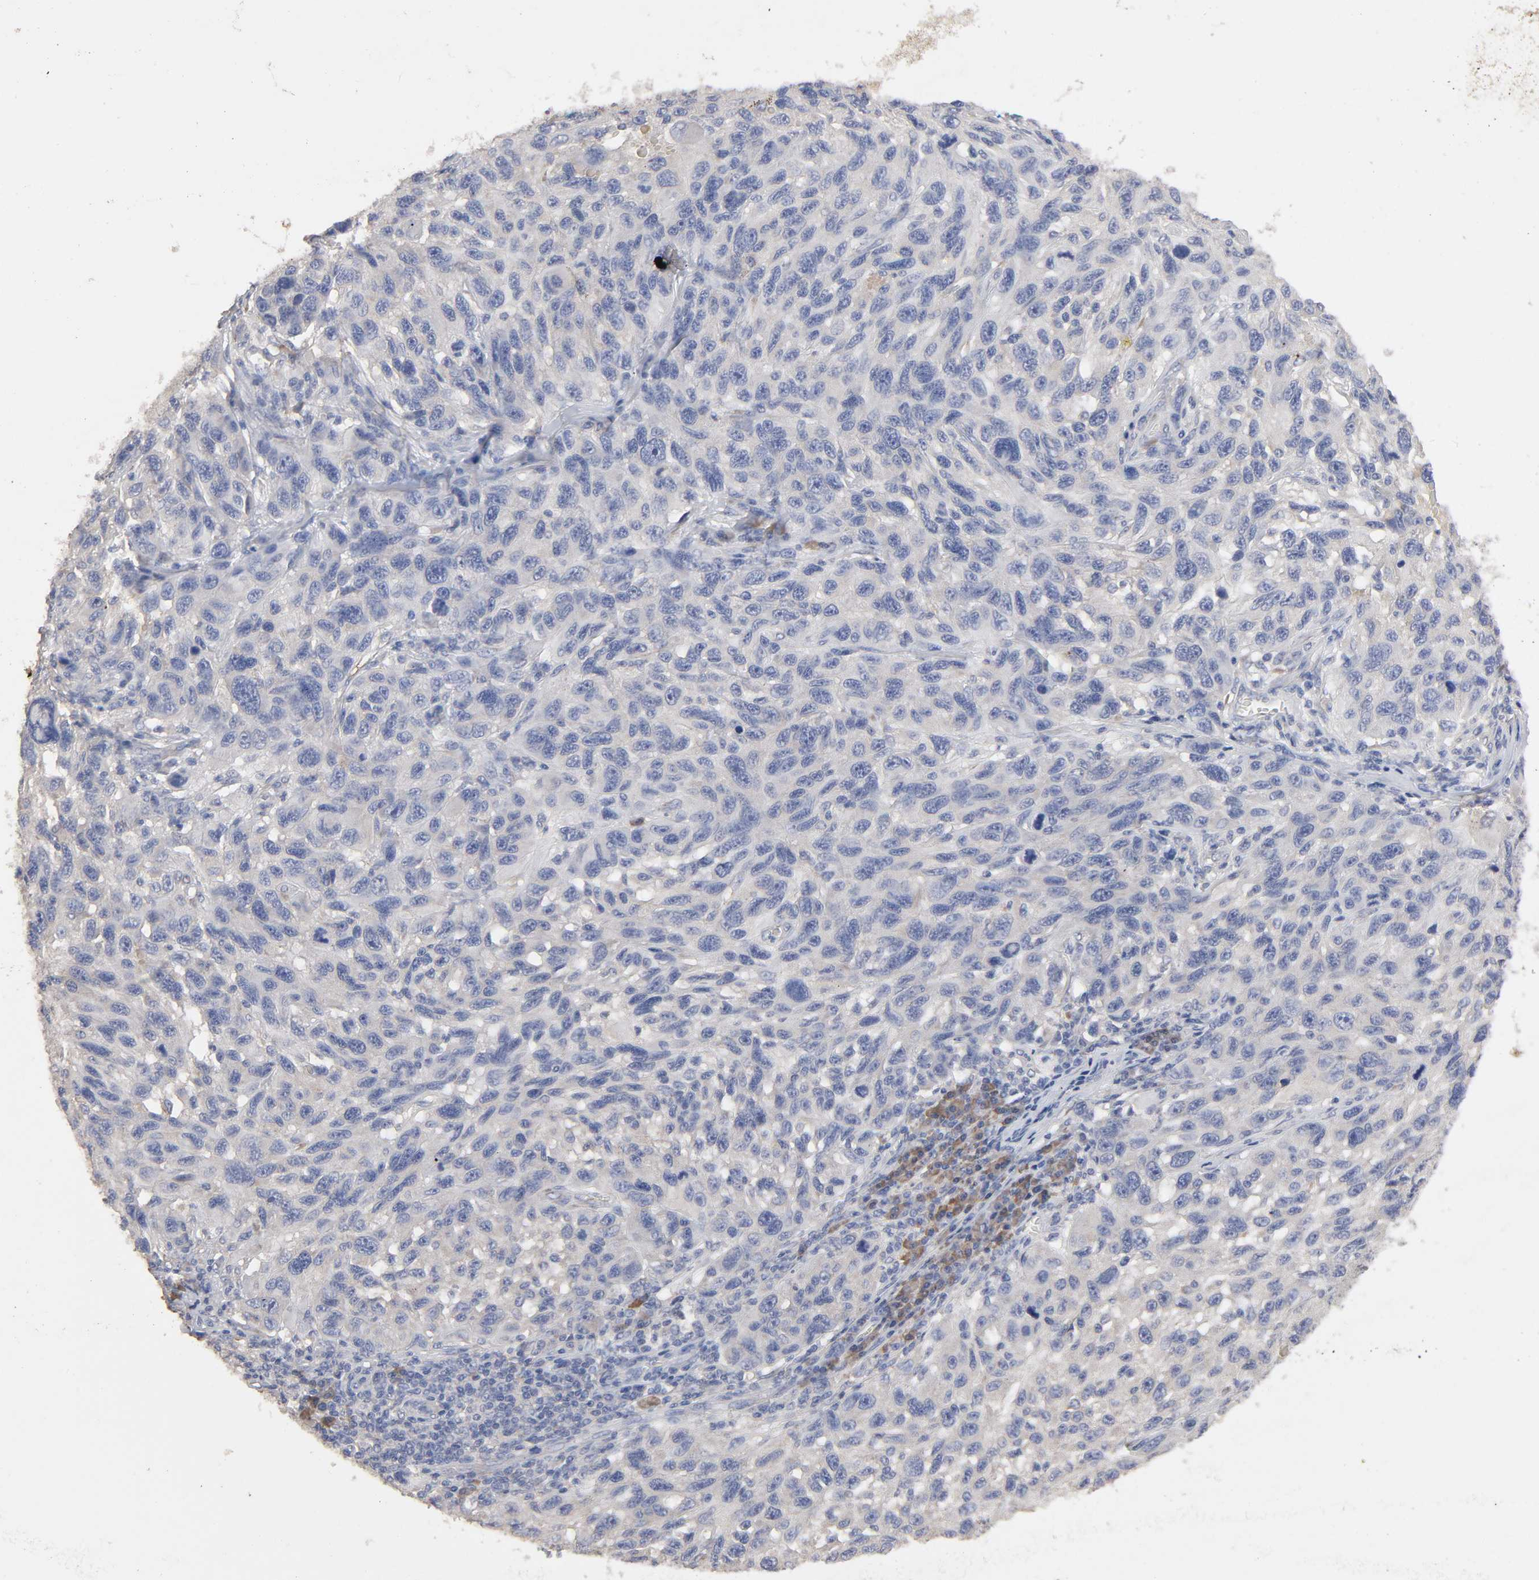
{"staining": {"intensity": "negative", "quantity": "none", "location": "none"}, "tissue": "melanoma", "cell_type": "Tumor cells", "image_type": "cancer", "snomed": [{"axis": "morphology", "description": "Malignant melanoma, NOS"}, {"axis": "topography", "description": "Skin"}], "caption": "A high-resolution photomicrograph shows IHC staining of melanoma, which displays no significant staining in tumor cells.", "gene": "EIF4G2", "patient": {"sex": "male", "age": 53}}